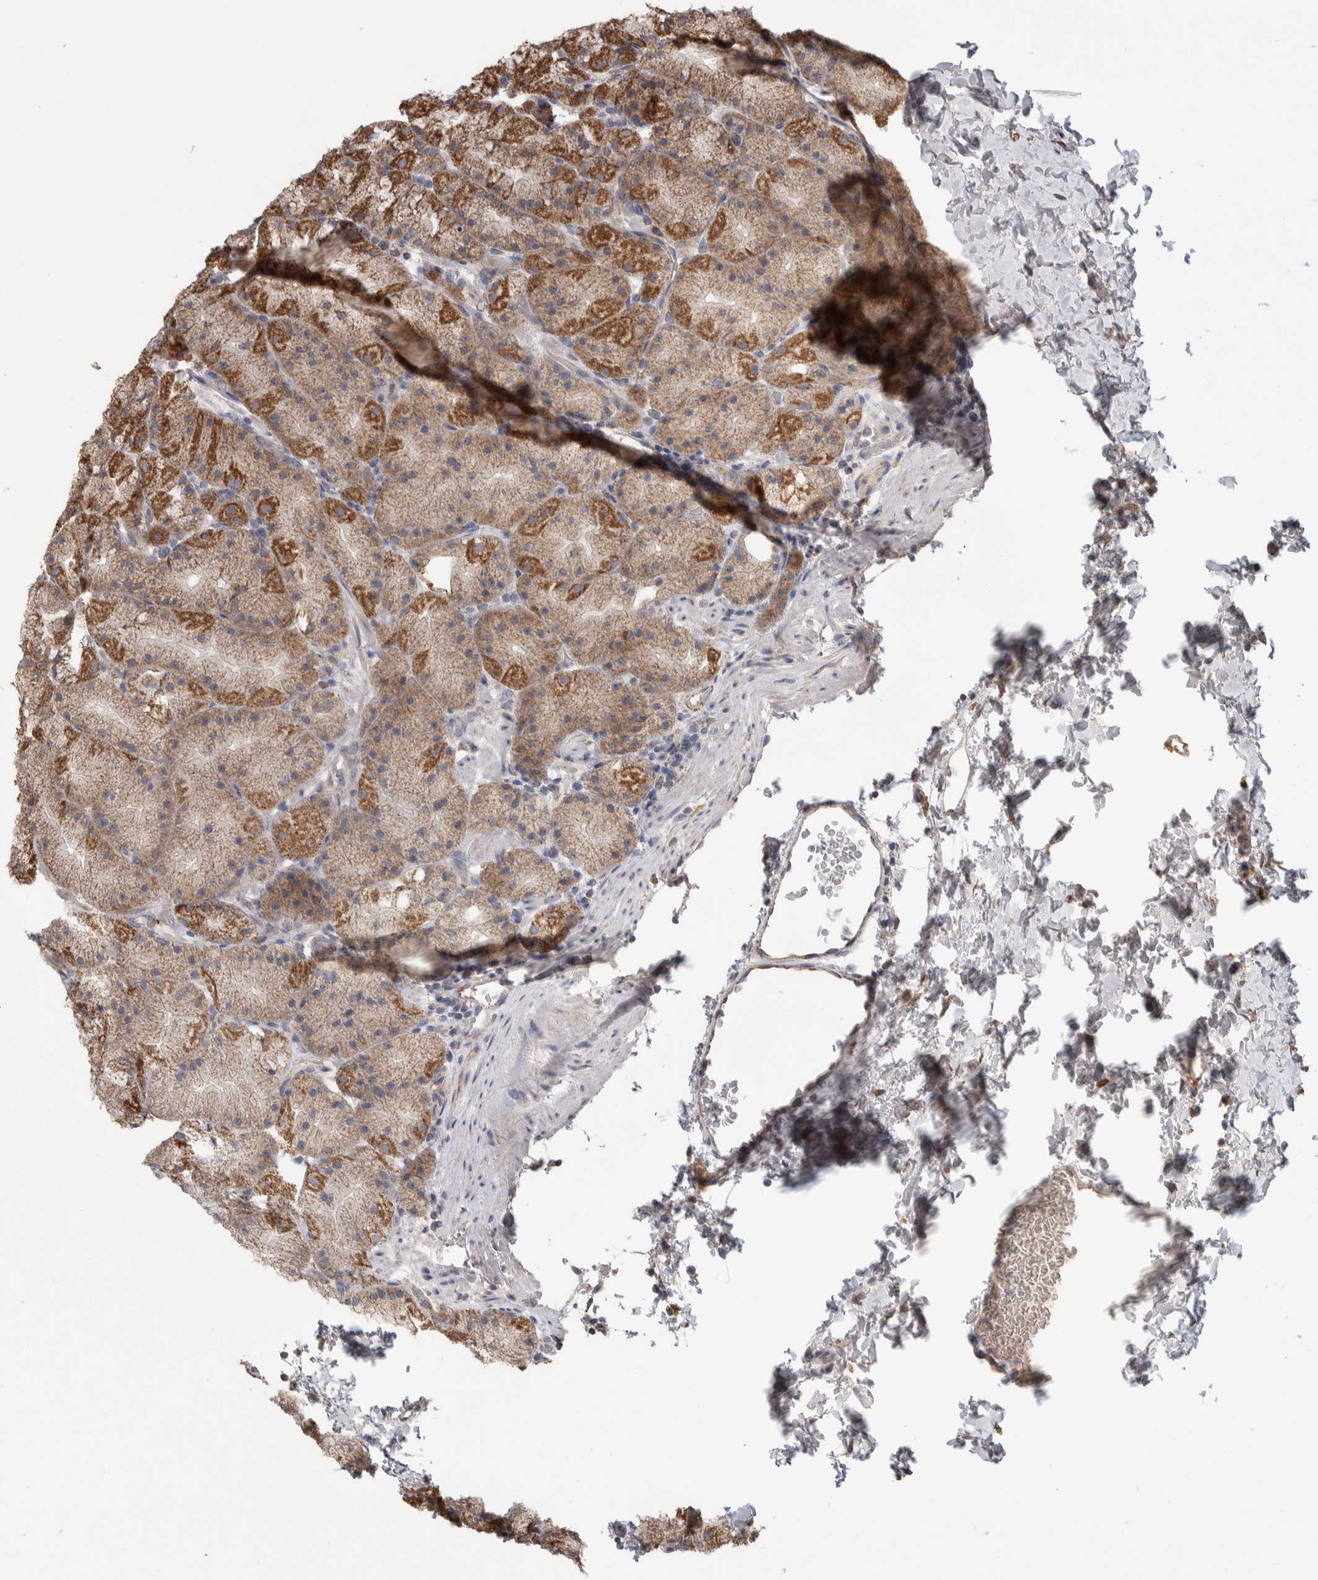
{"staining": {"intensity": "moderate", "quantity": ">75%", "location": "cytoplasmic/membranous"}, "tissue": "stomach", "cell_type": "Glandular cells", "image_type": "normal", "snomed": [{"axis": "morphology", "description": "Normal tissue, NOS"}, {"axis": "topography", "description": "Stomach, upper"}, {"axis": "topography", "description": "Stomach"}], "caption": "A brown stain highlights moderate cytoplasmic/membranous positivity of a protein in glandular cells of benign human stomach.", "gene": "SCO1", "patient": {"sex": "male", "age": 48}}